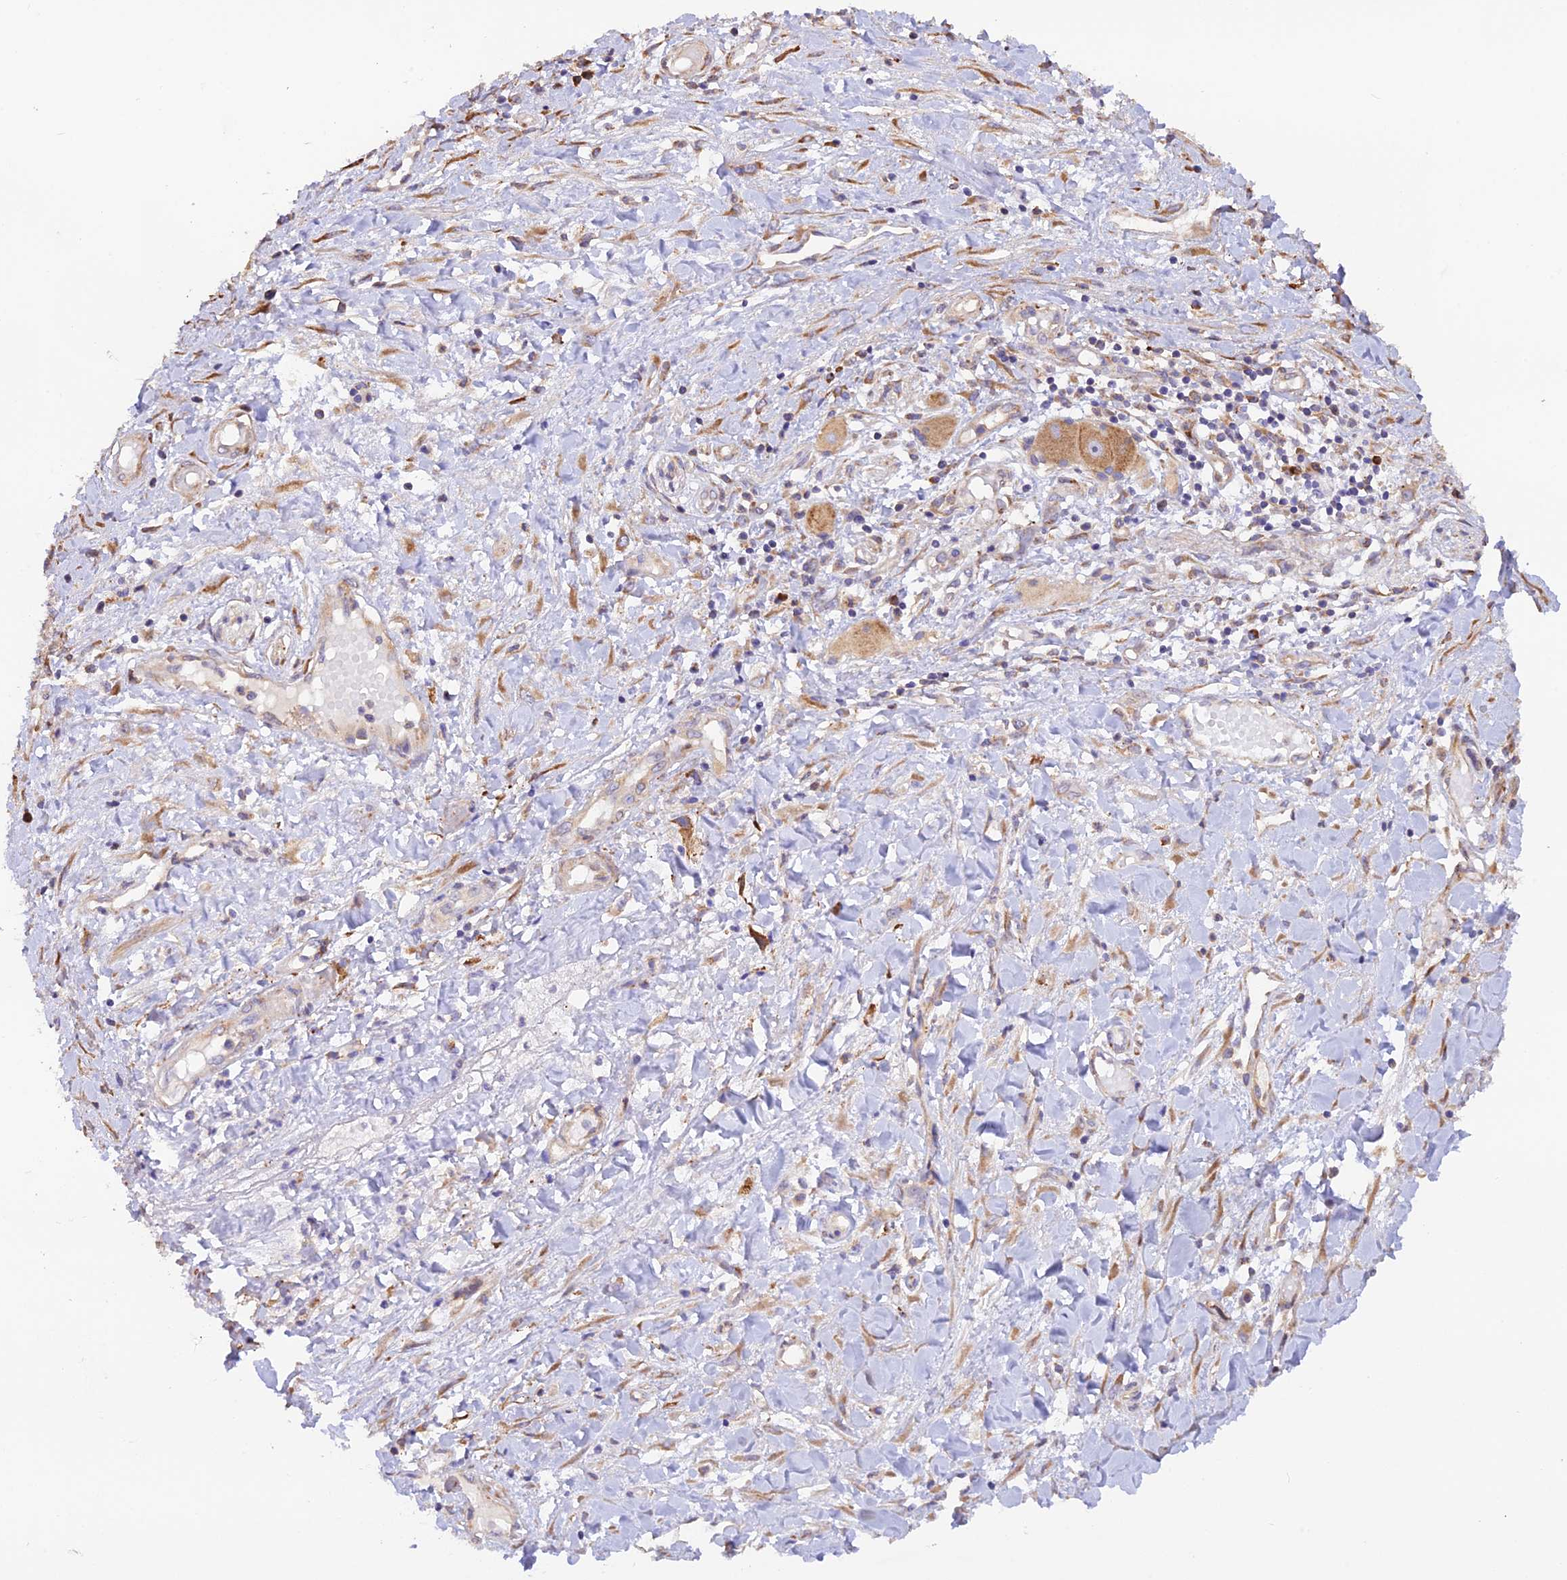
{"staining": {"intensity": "moderate", "quantity": ">75%", "location": "cytoplasmic/membranous"}, "tissue": "pancreatic cancer", "cell_type": "Tumor cells", "image_type": "cancer", "snomed": [{"axis": "morphology", "description": "Adenocarcinoma, NOS"}, {"axis": "topography", "description": "Pancreas"}], "caption": "Moderate cytoplasmic/membranous expression is identified in approximately >75% of tumor cells in adenocarcinoma (pancreatic).", "gene": "RPL5", "patient": {"sex": "female", "age": 50}}